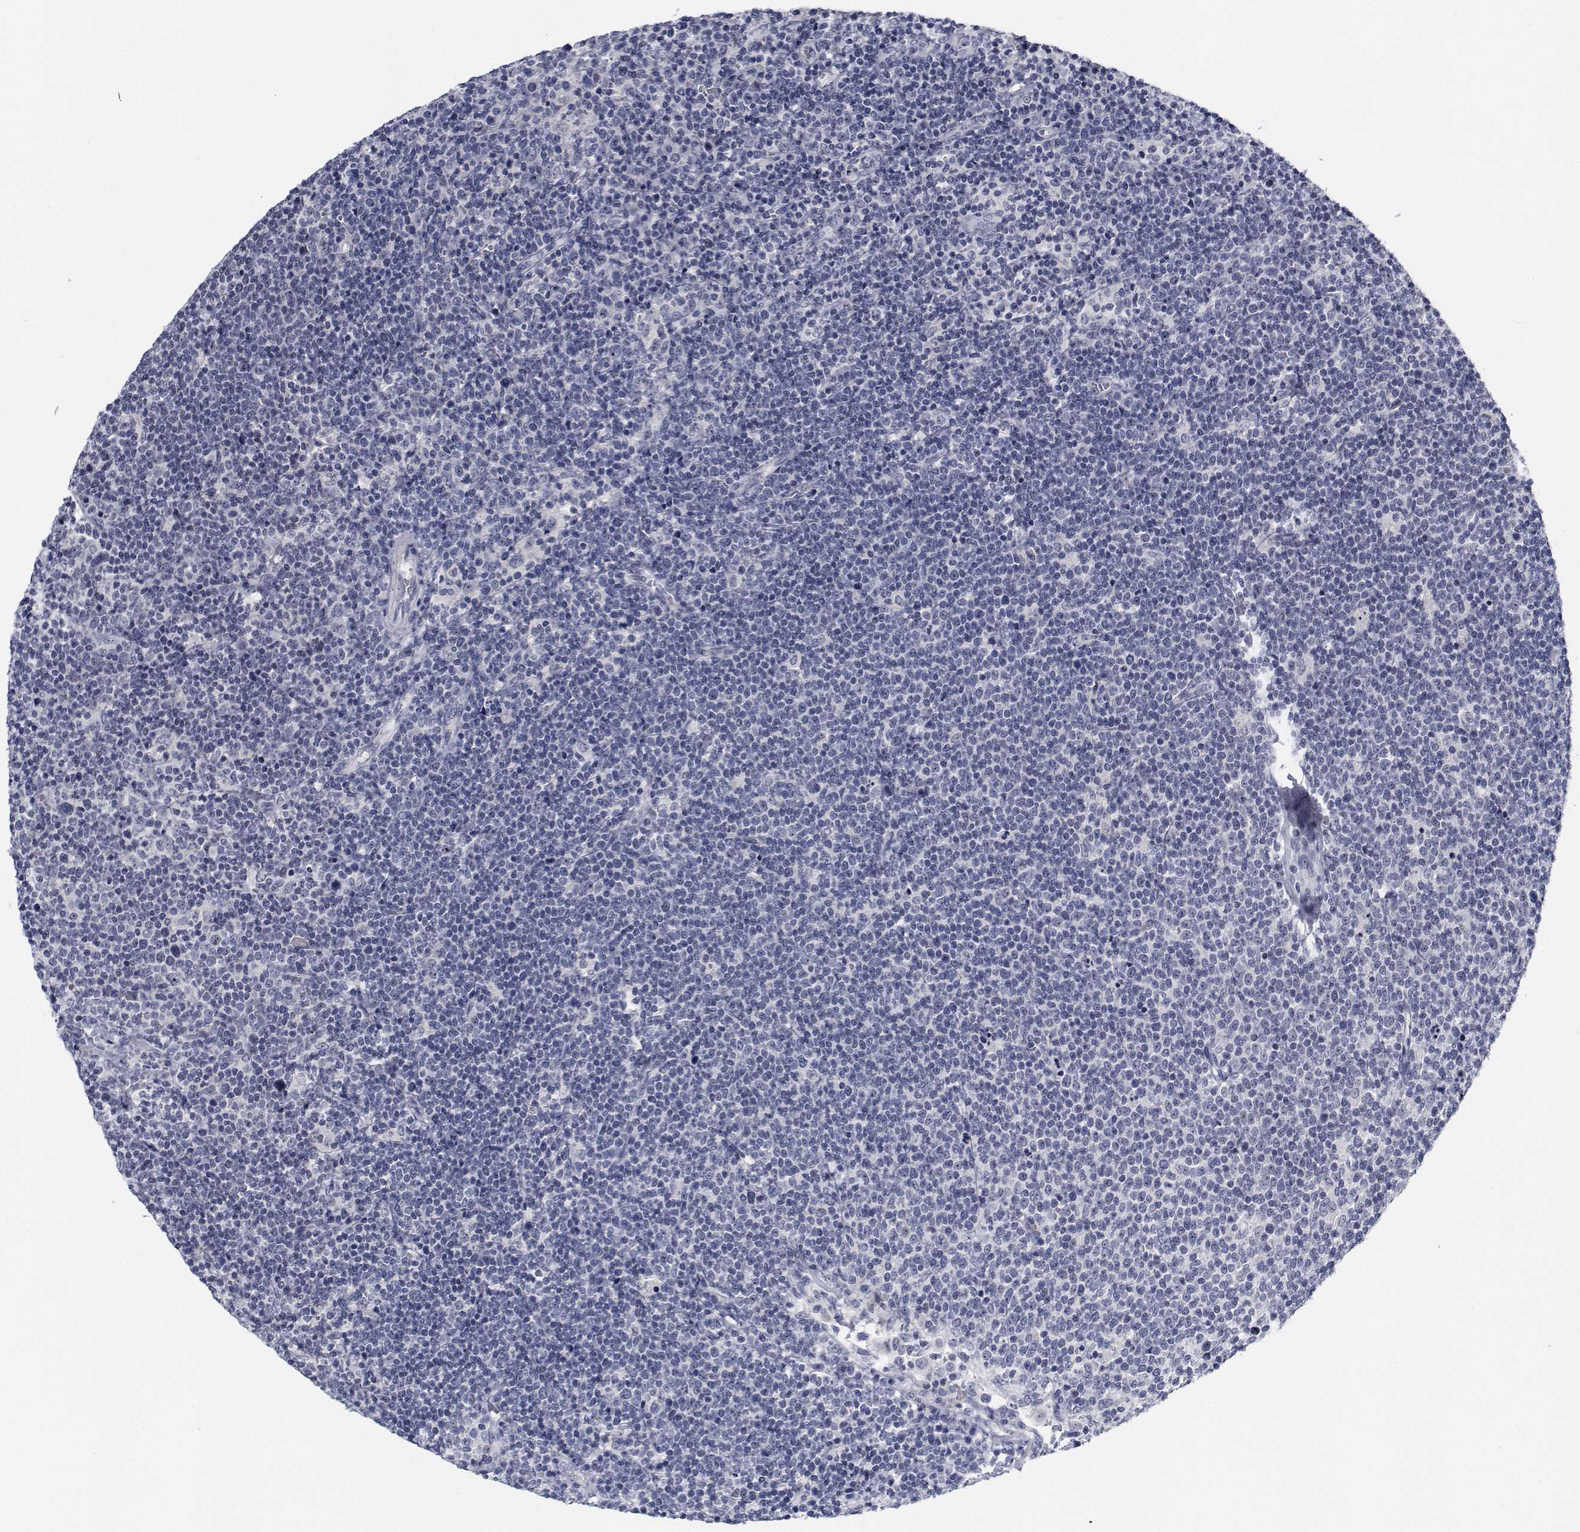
{"staining": {"intensity": "negative", "quantity": "none", "location": "none"}, "tissue": "lymphoma", "cell_type": "Tumor cells", "image_type": "cancer", "snomed": [{"axis": "morphology", "description": "Malignant lymphoma, non-Hodgkin's type, High grade"}, {"axis": "topography", "description": "Lymph node"}], "caption": "The micrograph demonstrates no staining of tumor cells in high-grade malignant lymphoma, non-Hodgkin's type. (DAB (3,3'-diaminobenzidine) immunohistochemistry with hematoxylin counter stain).", "gene": "NVL", "patient": {"sex": "male", "age": 61}}